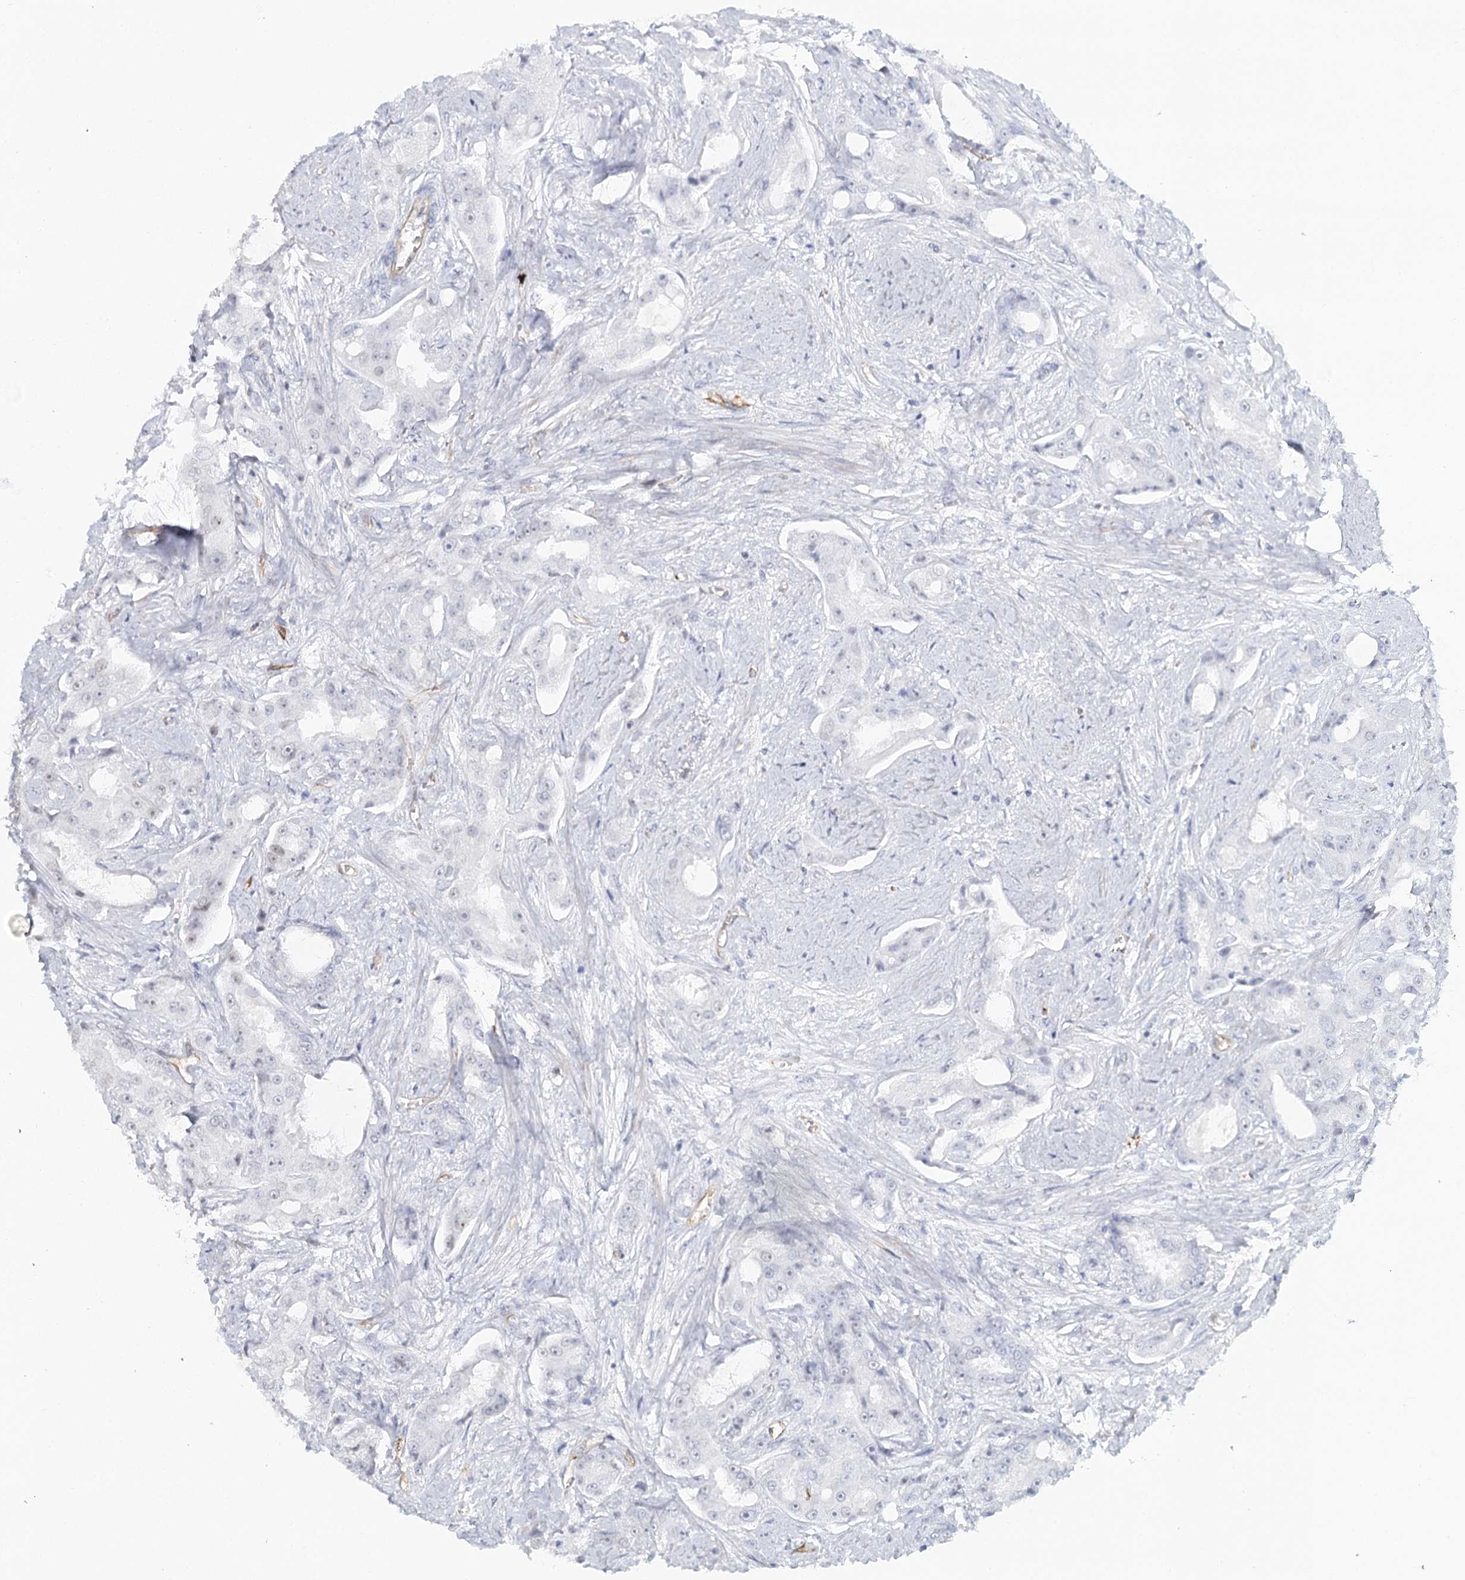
{"staining": {"intensity": "negative", "quantity": "none", "location": "none"}, "tissue": "prostate cancer", "cell_type": "Tumor cells", "image_type": "cancer", "snomed": [{"axis": "morphology", "description": "Adenocarcinoma, High grade"}, {"axis": "topography", "description": "Prostate"}], "caption": "There is no significant staining in tumor cells of prostate cancer.", "gene": "ZFYVE28", "patient": {"sex": "male", "age": 73}}